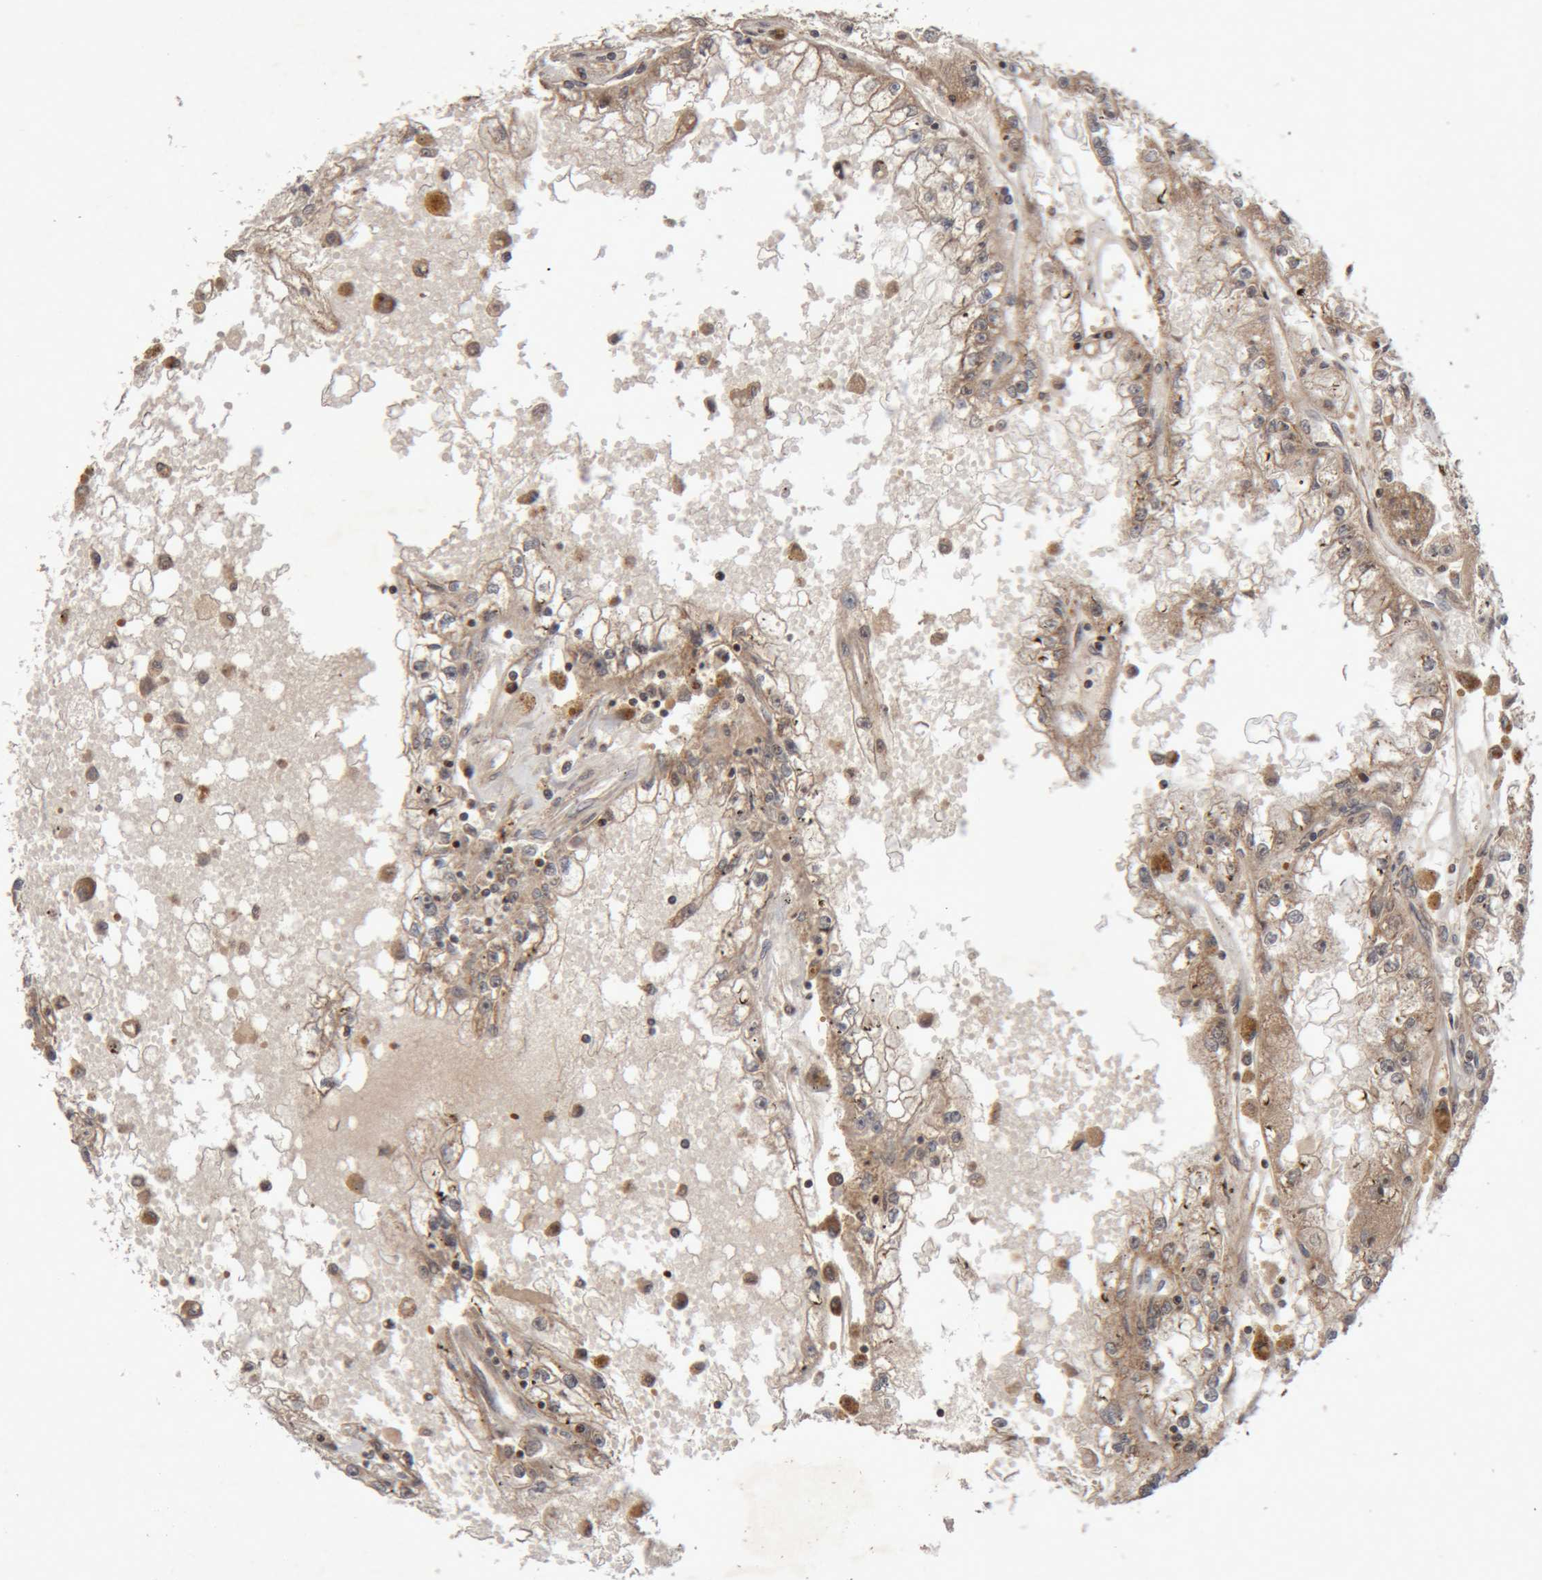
{"staining": {"intensity": "moderate", "quantity": ">75%", "location": "cytoplasmic/membranous"}, "tissue": "renal cancer", "cell_type": "Tumor cells", "image_type": "cancer", "snomed": [{"axis": "morphology", "description": "Adenocarcinoma, NOS"}, {"axis": "topography", "description": "Kidney"}], "caption": "The image reveals immunohistochemical staining of renal cancer (adenocarcinoma). There is moderate cytoplasmic/membranous expression is present in approximately >75% of tumor cells.", "gene": "KIF21B", "patient": {"sex": "male", "age": 56}}